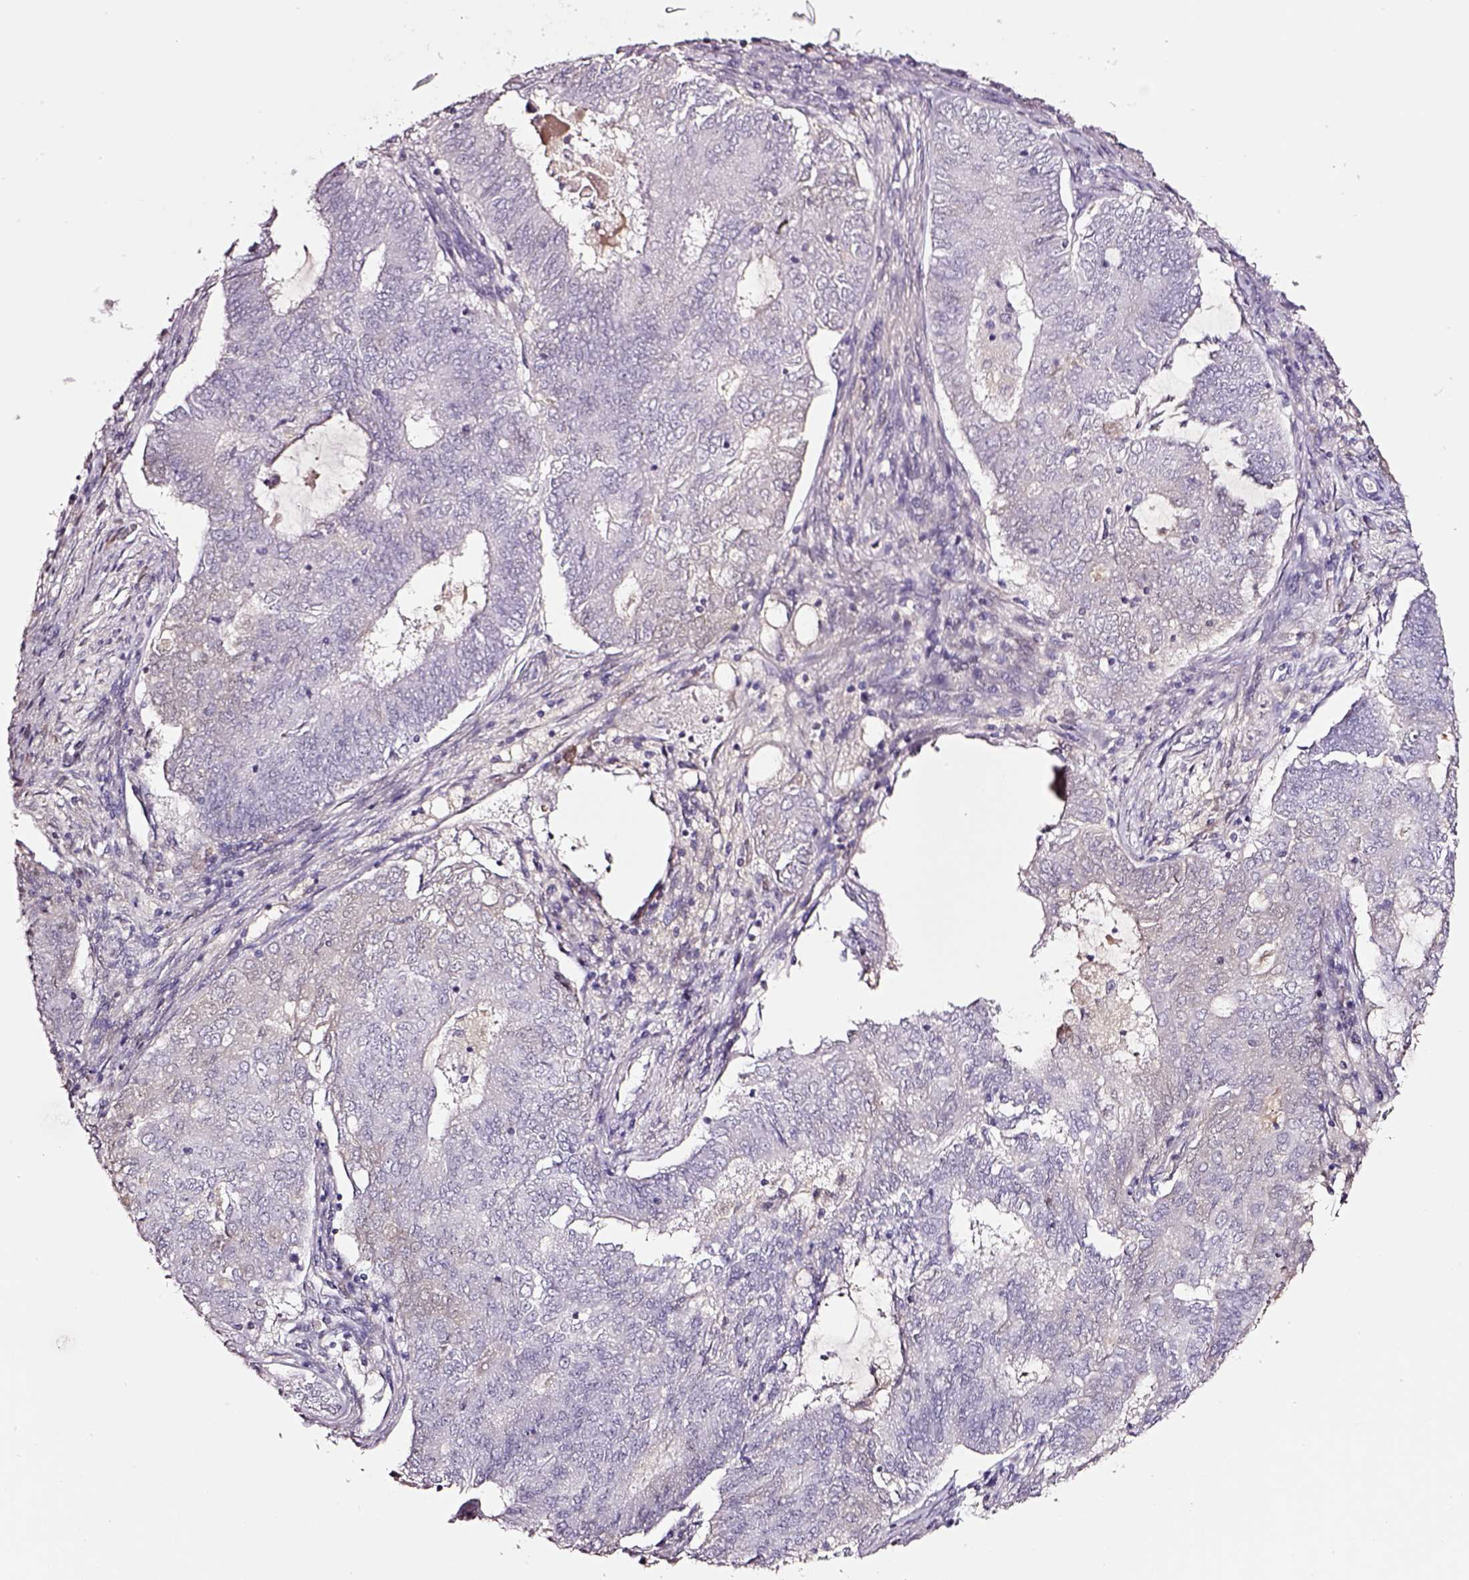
{"staining": {"intensity": "negative", "quantity": "none", "location": "none"}, "tissue": "endometrial cancer", "cell_type": "Tumor cells", "image_type": "cancer", "snomed": [{"axis": "morphology", "description": "Adenocarcinoma, NOS"}, {"axis": "topography", "description": "Endometrium"}], "caption": "Tumor cells show no significant protein staining in endometrial adenocarcinoma.", "gene": "SMIM17", "patient": {"sex": "female", "age": 62}}